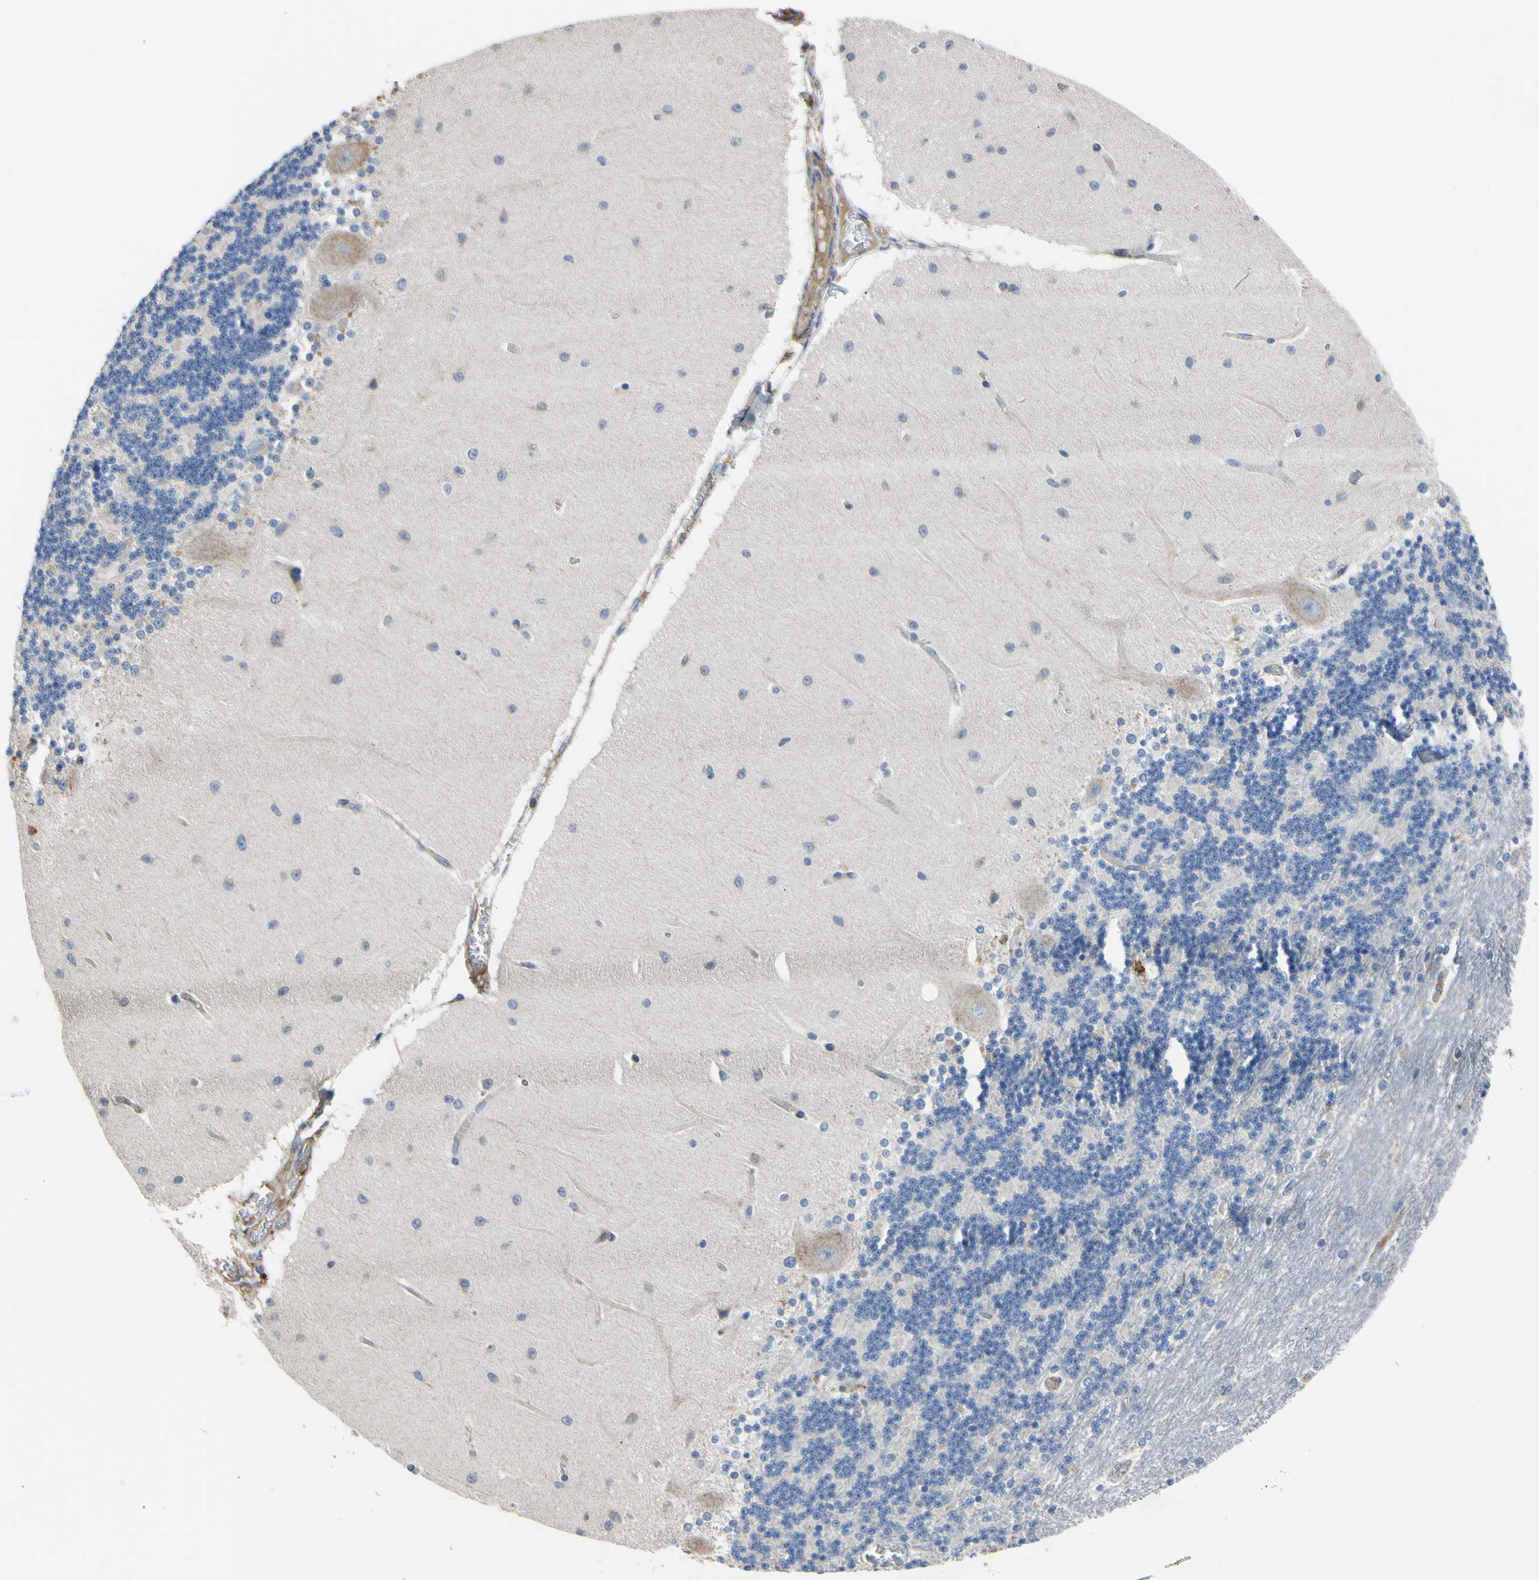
{"staining": {"intensity": "negative", "quantity": "none", "location": "none"}, "tissue": "cerebellum", "cell_type": "Cells in granular layer", "image_type": "normal", "snomed": [{"axis": "morphology", "description": "Normal tissue, NOS"}, {"axis": "topography", "description": "Cerebellum"}], "caption": "The micrograph exhibits no staining of cells in granular layer in normal cerebellum. (DAB immunohistochemistry, high magnification).", "gene": "BECN1", "patient": {"sex": "female", "age": 54}}